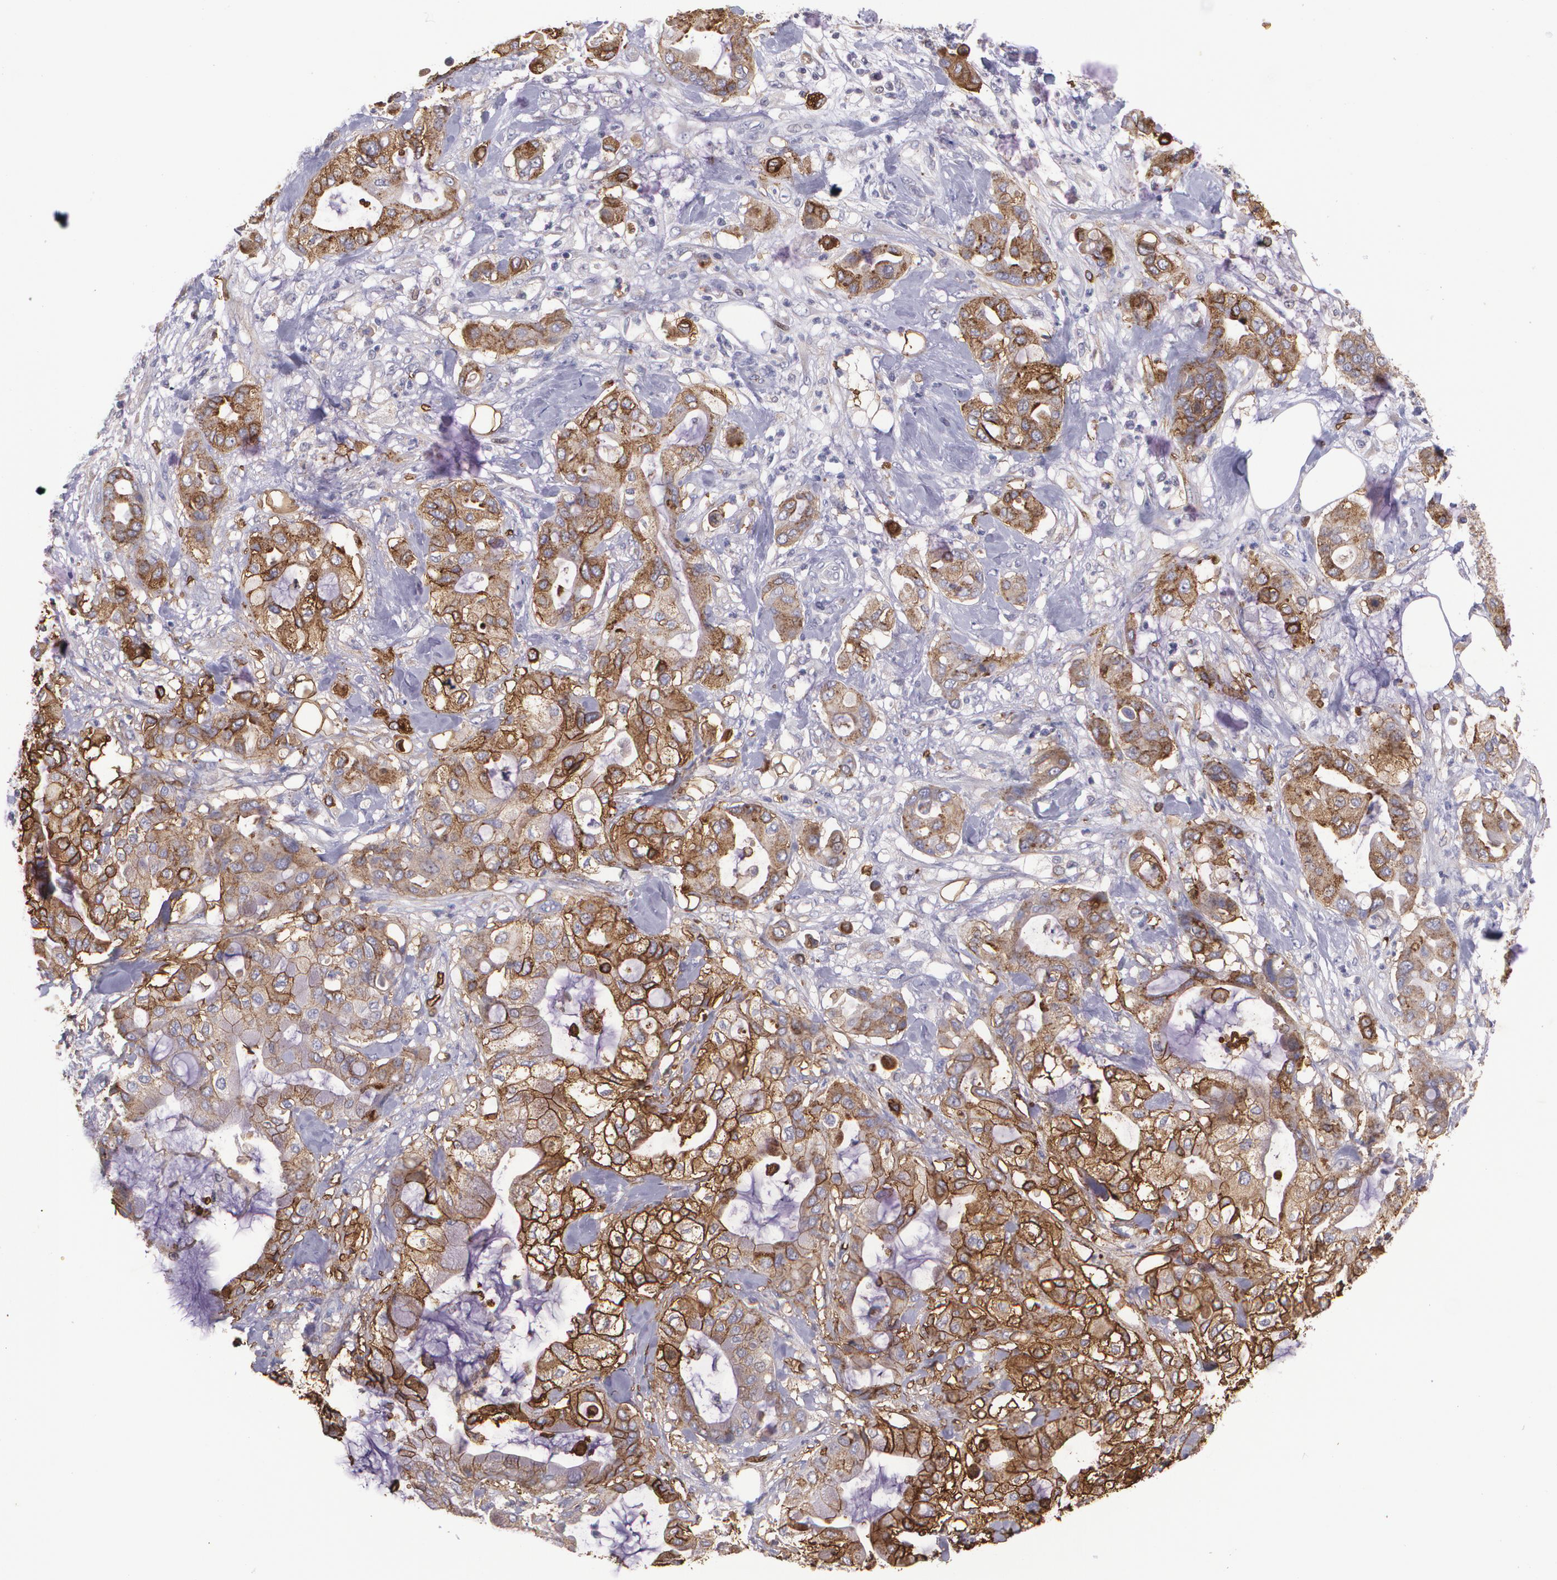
{"staining": {"intensity": "strong", "quantity": ">75%", "location": "cytoplasmic/membranous"}, "tissue": "pancreatic cancer", "cell_type": "Tumor cells", "image_type": "cancer", "snomed": [{"axis": "morphology", "description": "Adenocarcinoma, NOS"}, {"axis": "morphology", "description": "Adenocarcinoma, metastatic, NOS"}, {"axis": "topography", "description": "Lymph node"}, {"axis": "topography", "description": "Pancreas"}, {"axis": "topography", "description": "Duodenum"}], "caption": "There is high levels of strong cytoplasmic/membranous expression in tumor cells of metastatic adenocarcinoma (pancreatic), as demonstrated by immunohistochemical staining (brown color).", "gene": "SLC2A1", "patient": {"sex": "female", "age": 64}}